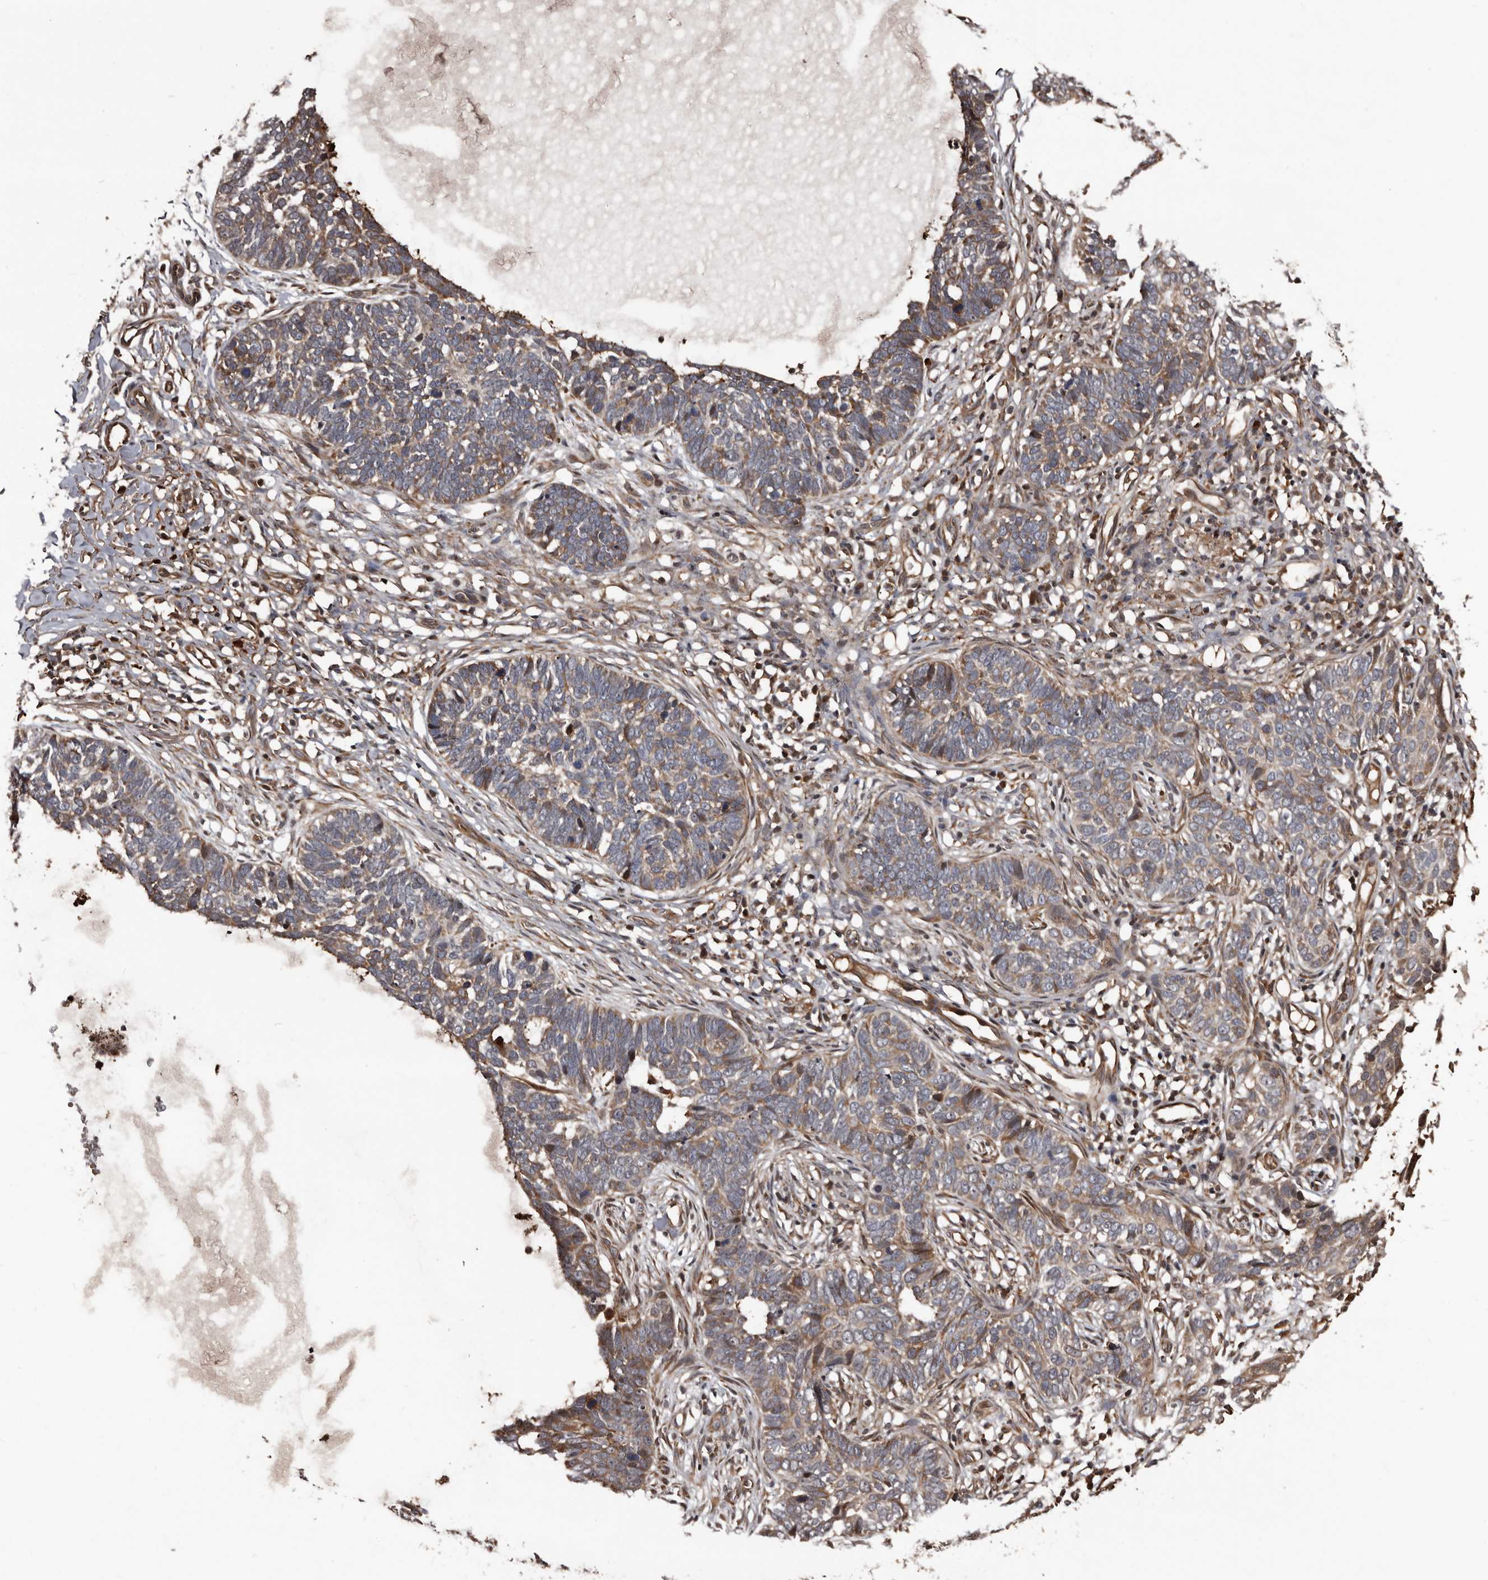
{"staining": {"intensity": "weak", "quantity": ">75%", "location": "cytoplasmic/membranous"}, "tissue": "skin cancer", "cell_type": "Tumor cells", "image_type": "cancer", "snomed": [{"axis": "morphology", "description": "Normal tissue, NOS"}, {"axis": "morphology", "description": "Basal cell carcinoma"}, {"axis": "topography", "description": "Skin"}], "caption": "A brown stain labels weak cytoplasmic/membranous positivity of a protein in human basal cell carcinoma (skin) tumor cells.", "gene": "SERTAD4", "patient": {"sex": "male", "age": 77}}